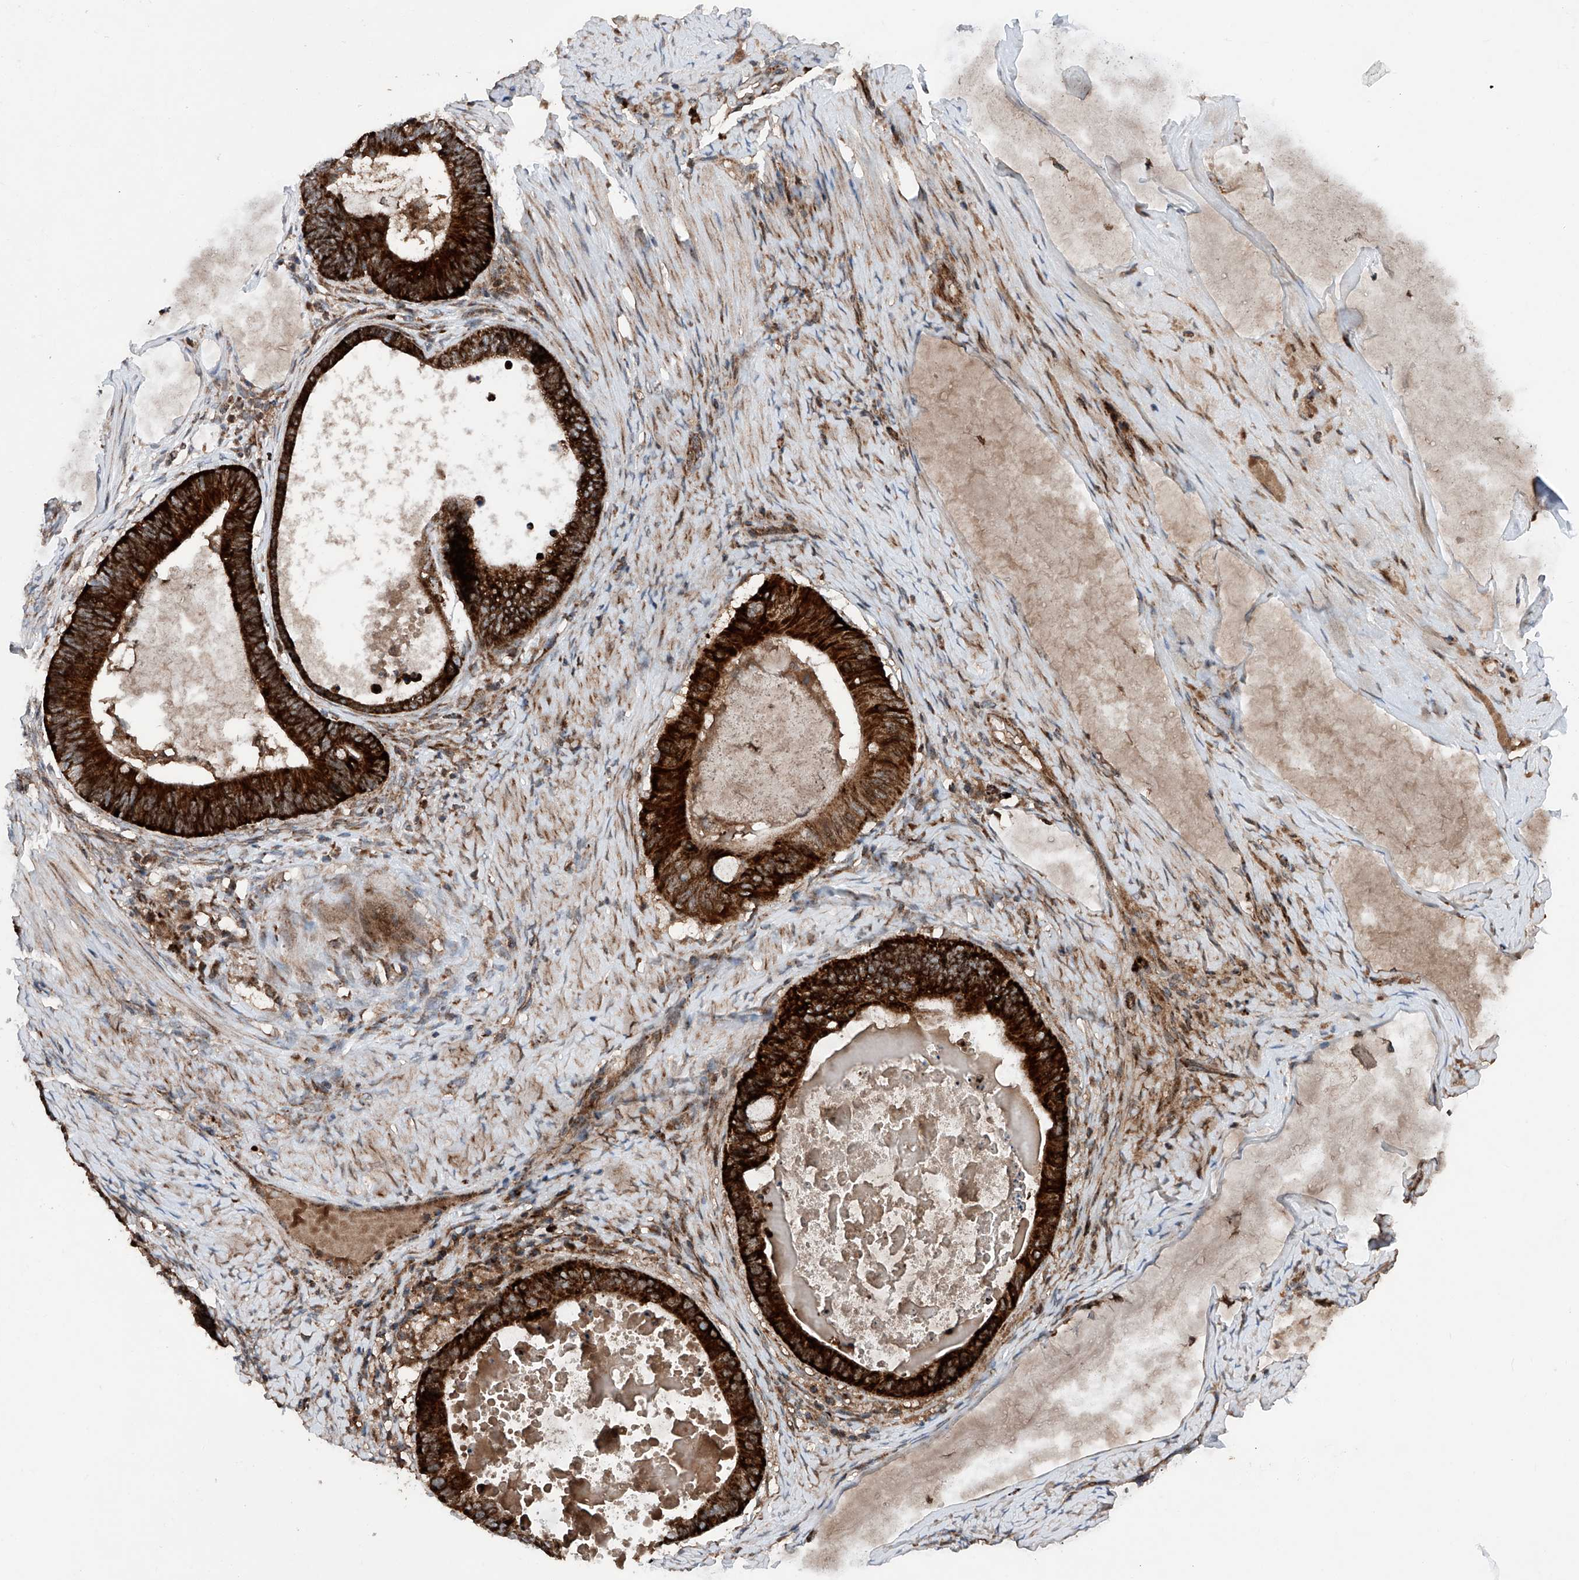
{"staining": {"intensity": "strong", "quantity": ">75%", "location": "cytoplasmic/membranous"}, "tissue": "ovarian cancer", "cell_type": "Tumor cells", "image_type": "cancer", "snomed": [{"axis": "morphology", "description": "Cystadenocarcinoma, mucinous, NOS"}, {"axis": "topography", "description": "Ovary"}], "caption": "Ovarian cancer (mucinous cystadenocarcinoma) was stained to show a protein in brown. There is high levels of strong cytoplasmic/membranous expression in about >75% of tumor cells.", "gene": "DAD1", "patient": {"sex": "female", "age": 61}}